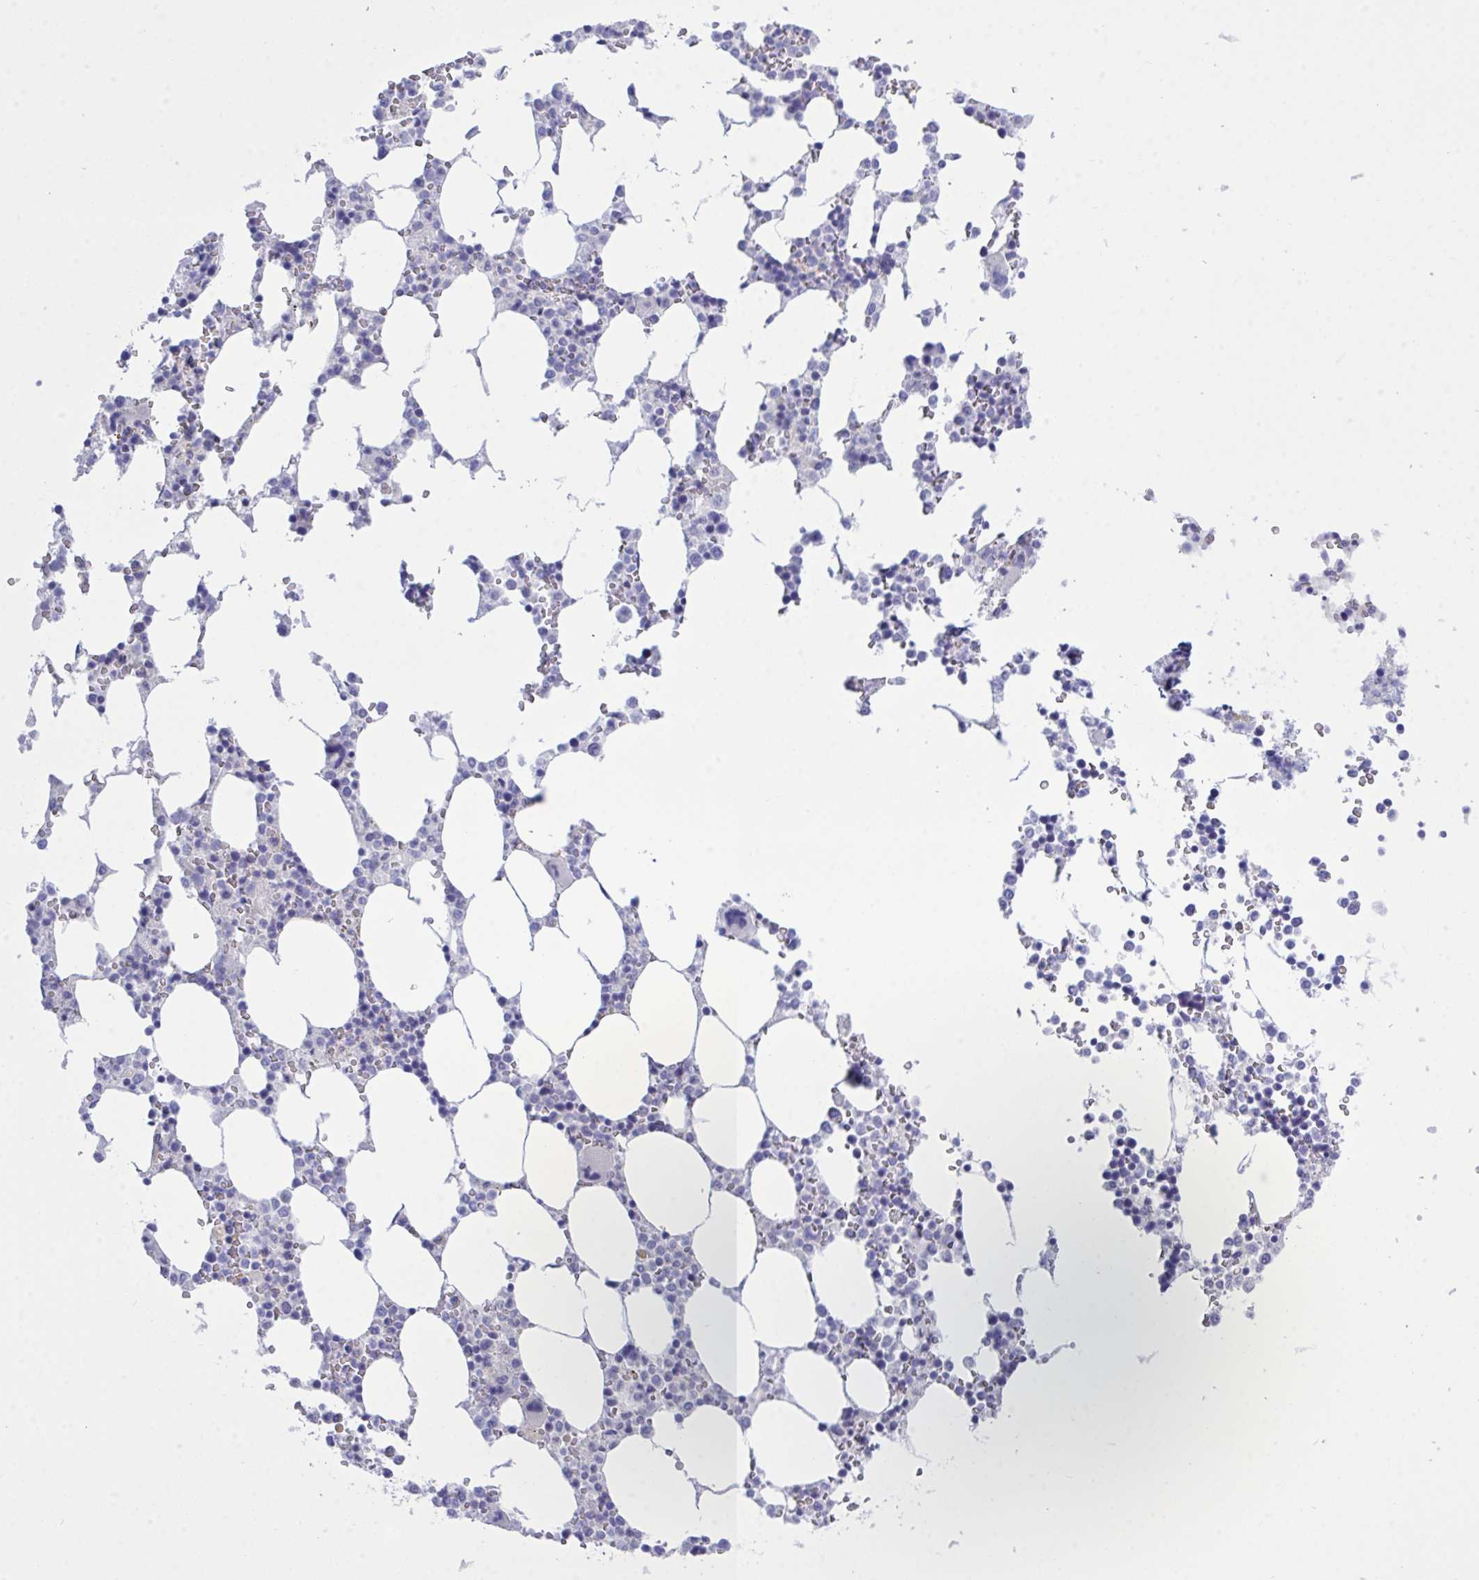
{"staining": {"intensity": "negative", "quantity": "none", "location": "none"}, "tissue": "bone marrow", "cell_type": "Hematopoietic cells", "image_type": "normal", "snomed": [{"axis": "morphology", "description": "Normal tissue, NOS"}, {"axis": "topography", "description": "Bone marrow"}], "caption": "This is a photomicrograph of immunohistochemistry (IHC) staining of benign bone marrow, which shows no expression in hematopoietic cells. The staining is performed using DAB brown chromogen with nuclei counter-stained in using hematoxylin.", "gene": "GLB1L2", "patient": {"sex": "male", "age": 64}}